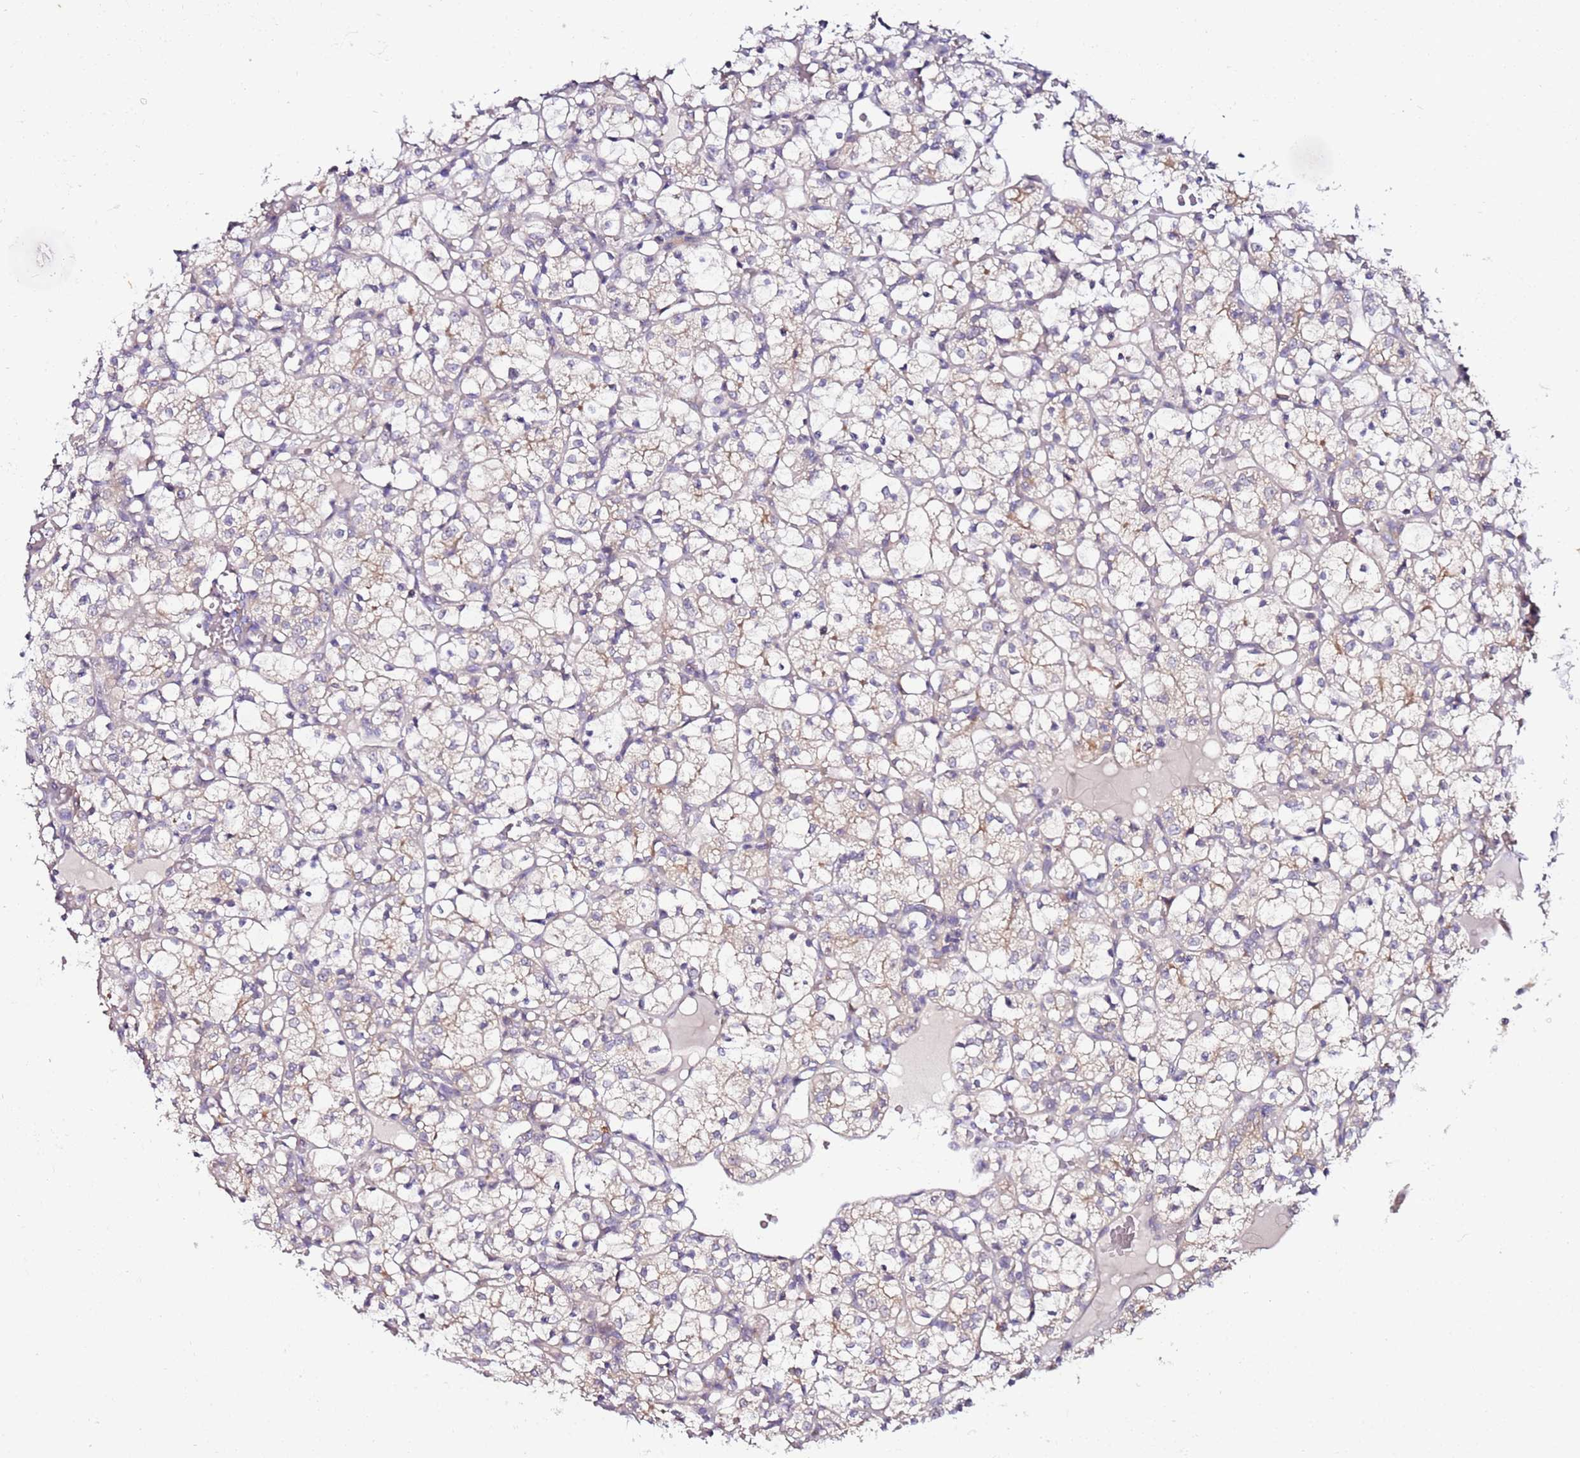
{"staining": {"intensity": "weak", "quantity": "<25%", "location": "cytoplasmic/membranous"}, "tissue": "renal cancer", "cell_type": "Tumor cells", "image_type": "cancer", "snomed": [{"axis": "morphology", "description": "Adenocarcinoma, NOS"}, {"axis": "topography", "description": "Kidney"}], "caption": "A micrograph of adenocarcinoma (renal) stained for a protein exhibits no brown staining in tumor cells.", "gene": "SRRM5", "patient": {"sex": "female", "age": 69}}